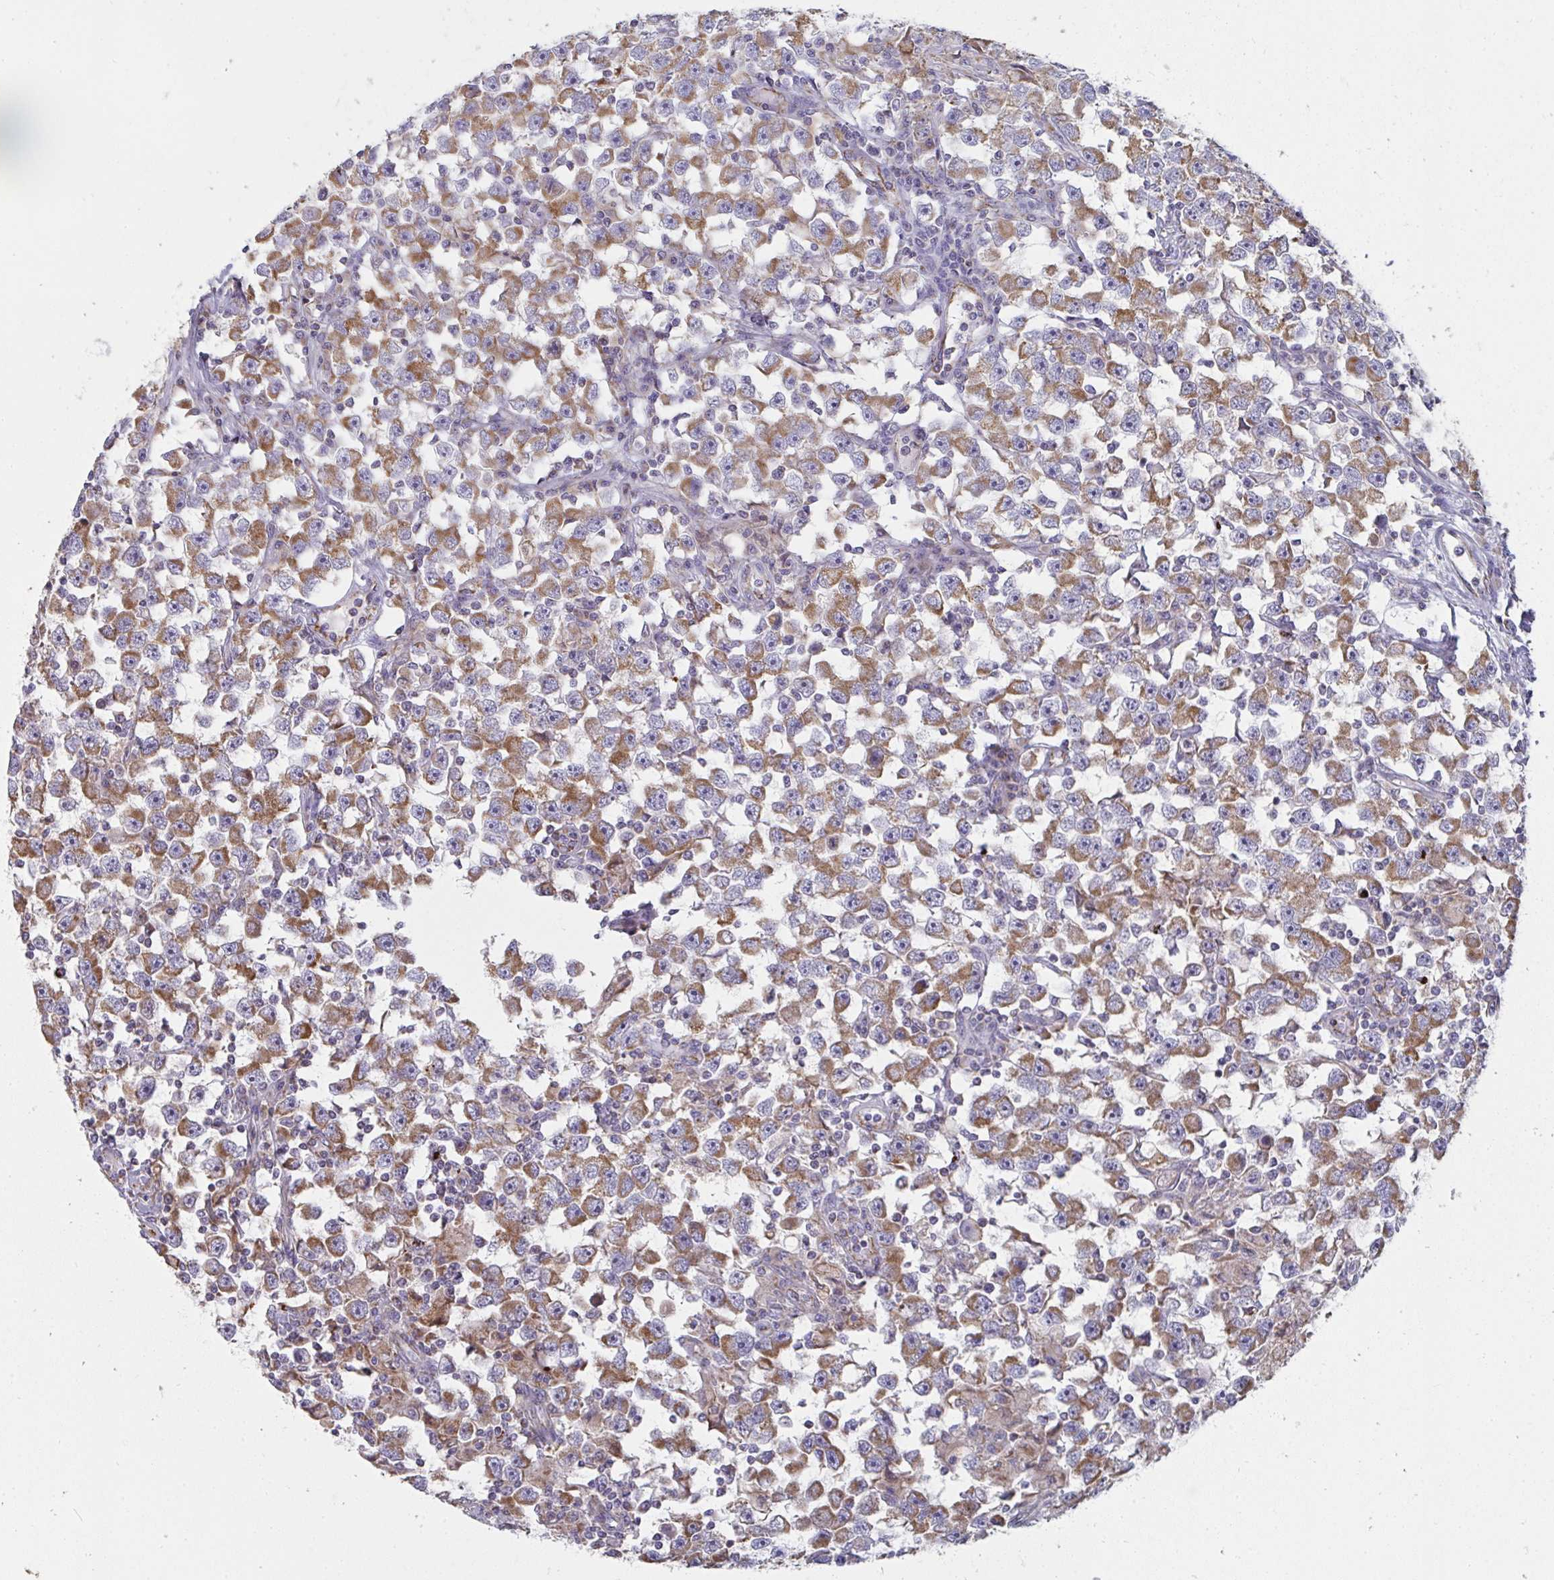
{"staining": {"intensity": "moderate", "quantity": ">75%", "location": "cytoplasmic/membranous"}, "tissue": "testis cancer", "cell_type": "Tumor cells", "image_type": "cancer", "snomed": [{"axis": "morphology", "description": "Seminoma, NOS"}, {"axis": "topography", "description": "Testis"}], "caption": "Immunohistochemistry (IHC) of human testis seminoma exhibits medium levels of moderate cytoplasmic/membranous staining in approximately >75% of tumor cells.", "gene": "FAHD1", "patient": {"sex": "male", "age": 33}}